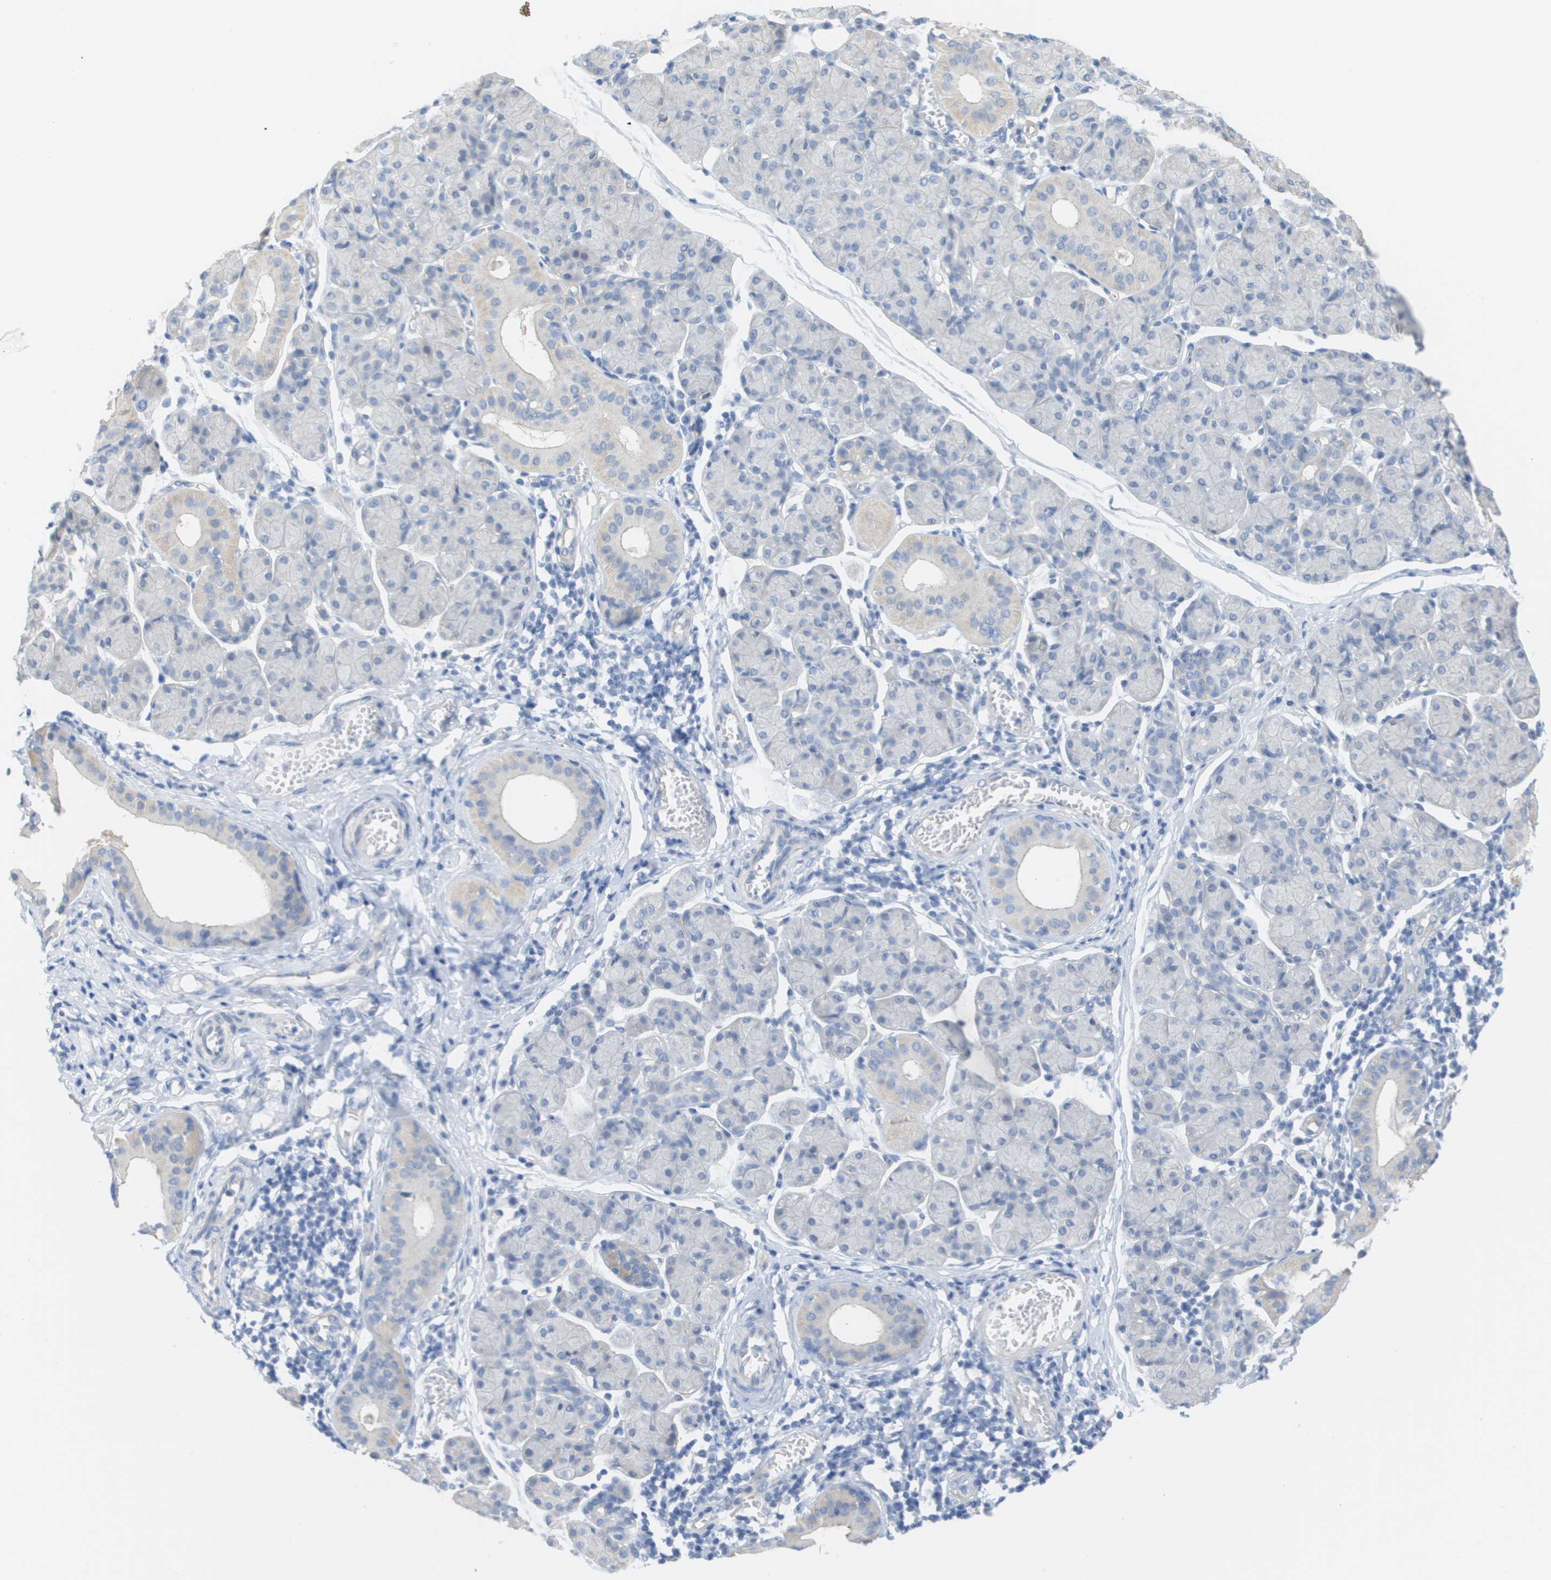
{"staining": {"intensity": "negative", "quantity": "none", "location": "none"}, "tissue": "salivary gland", "cell_type": "Glandular cells", "image_type": "normal", "snomed": [{"axis": "morphology", "description": "Normal tissue, NOS"}, {"axis": "morphology", "description": "Inflammation, NOS"}, {"axis": "topography", "description": "Lymph node"}, {"axis": "topography", "description": "Salivary gland"}], "caption": "Histopathology image shows no significant protein staining in glandular cells of normal salivary gland. (DAB immunohistochemistry with hematoxylin counter stain).", "gene": "MYL3", "patient": {"sex": "male", "age": 3}}